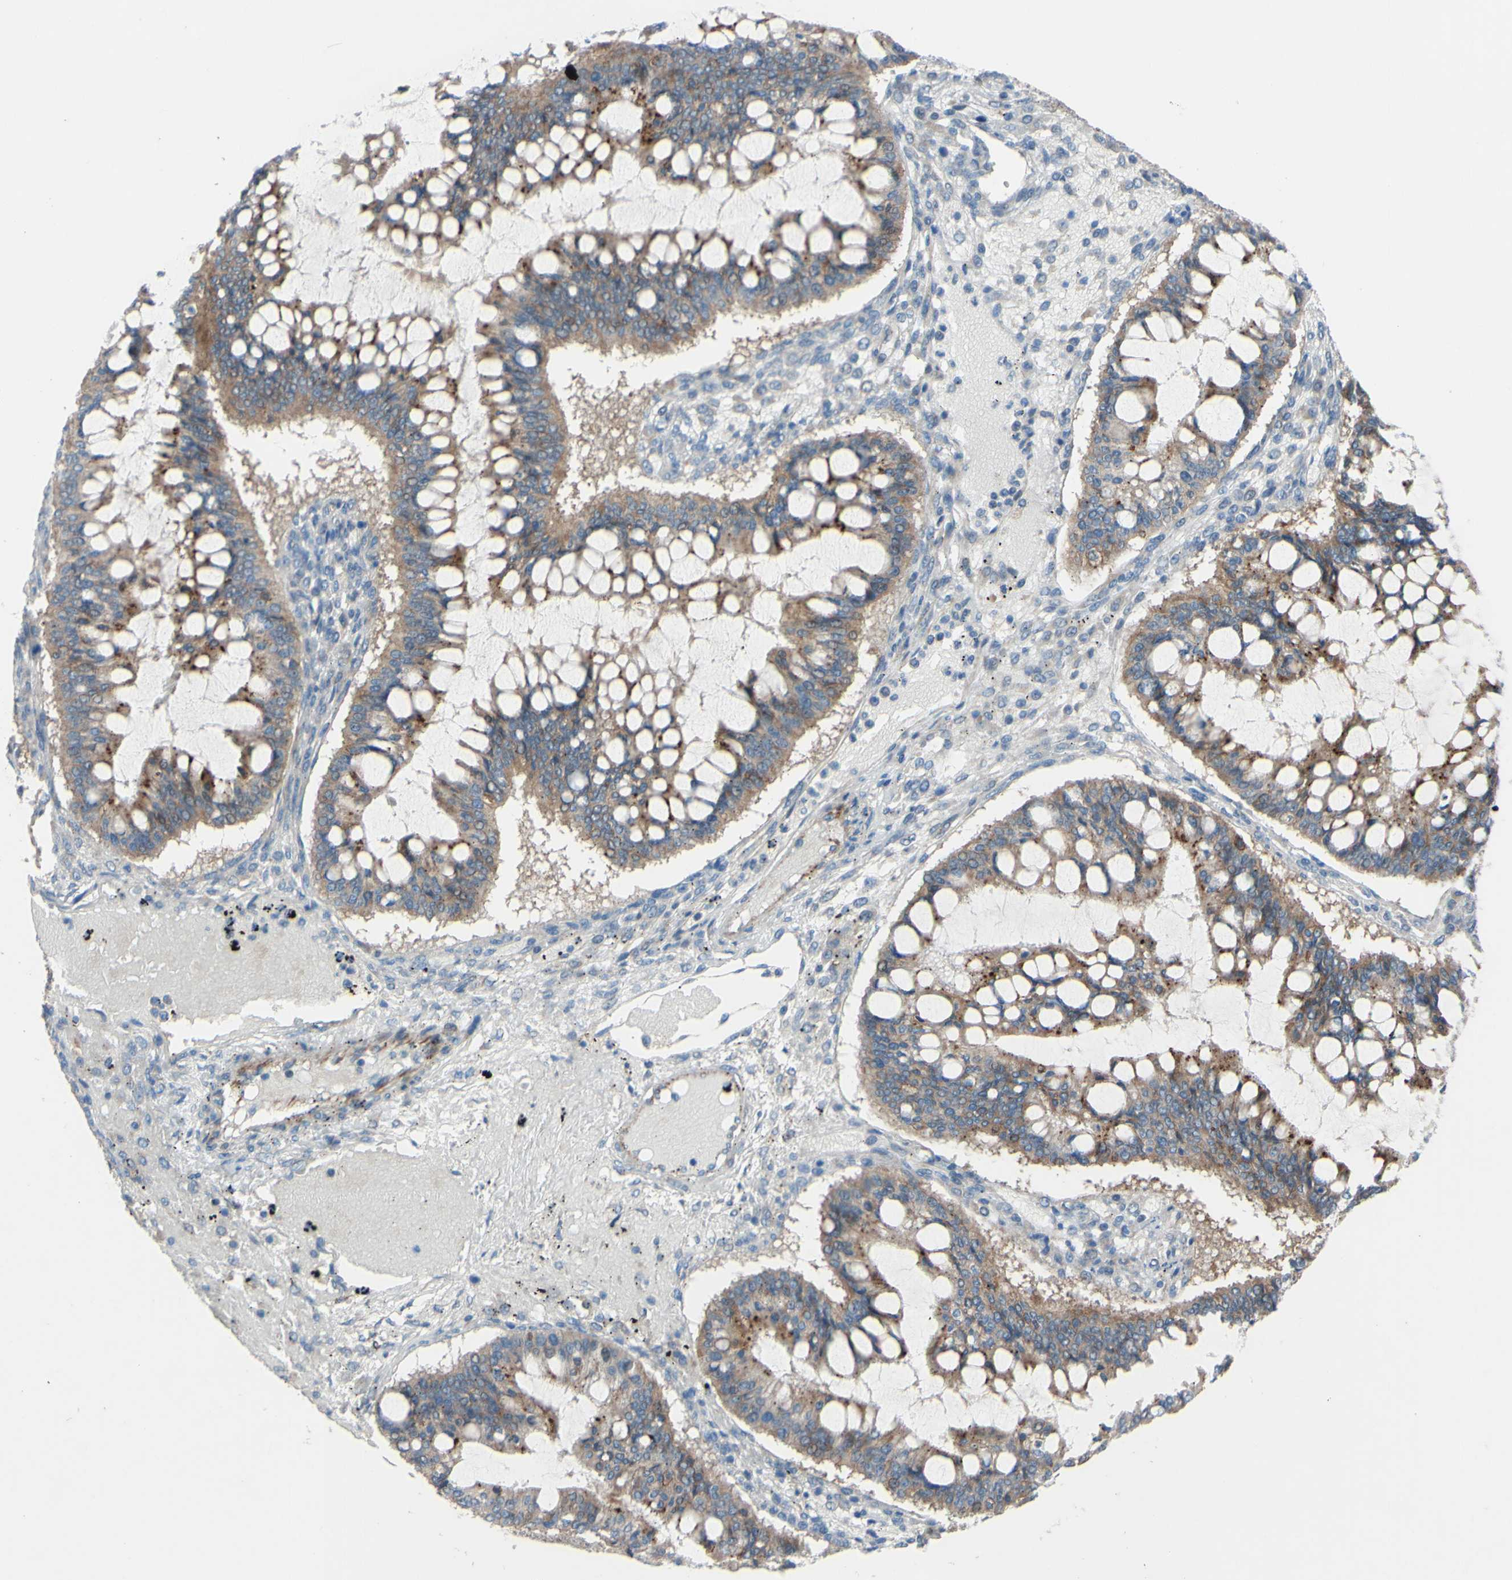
{"staining": {"intensity": "moderate", "quantity": ">75%", "location": "cytoplasmic/membranous"}, "tissue": "ovarian cancer", "cell_type": "Tumor cells", "image_type": "cancer", "snomed": [{"axis": "morphology", "description": "Cystadenocarcinoma, mucinous, NOS"}, {"axis": "topography", "description": "Ovary"}], "caption": "About >75% of tumor cells in human ovarian cancer display moderate cytoplasmic/membranous protein staining as visualized by brown immunohistochemical staining.", "gene": "CDCP1", "patient": {"sex": "female", "age": 73}}